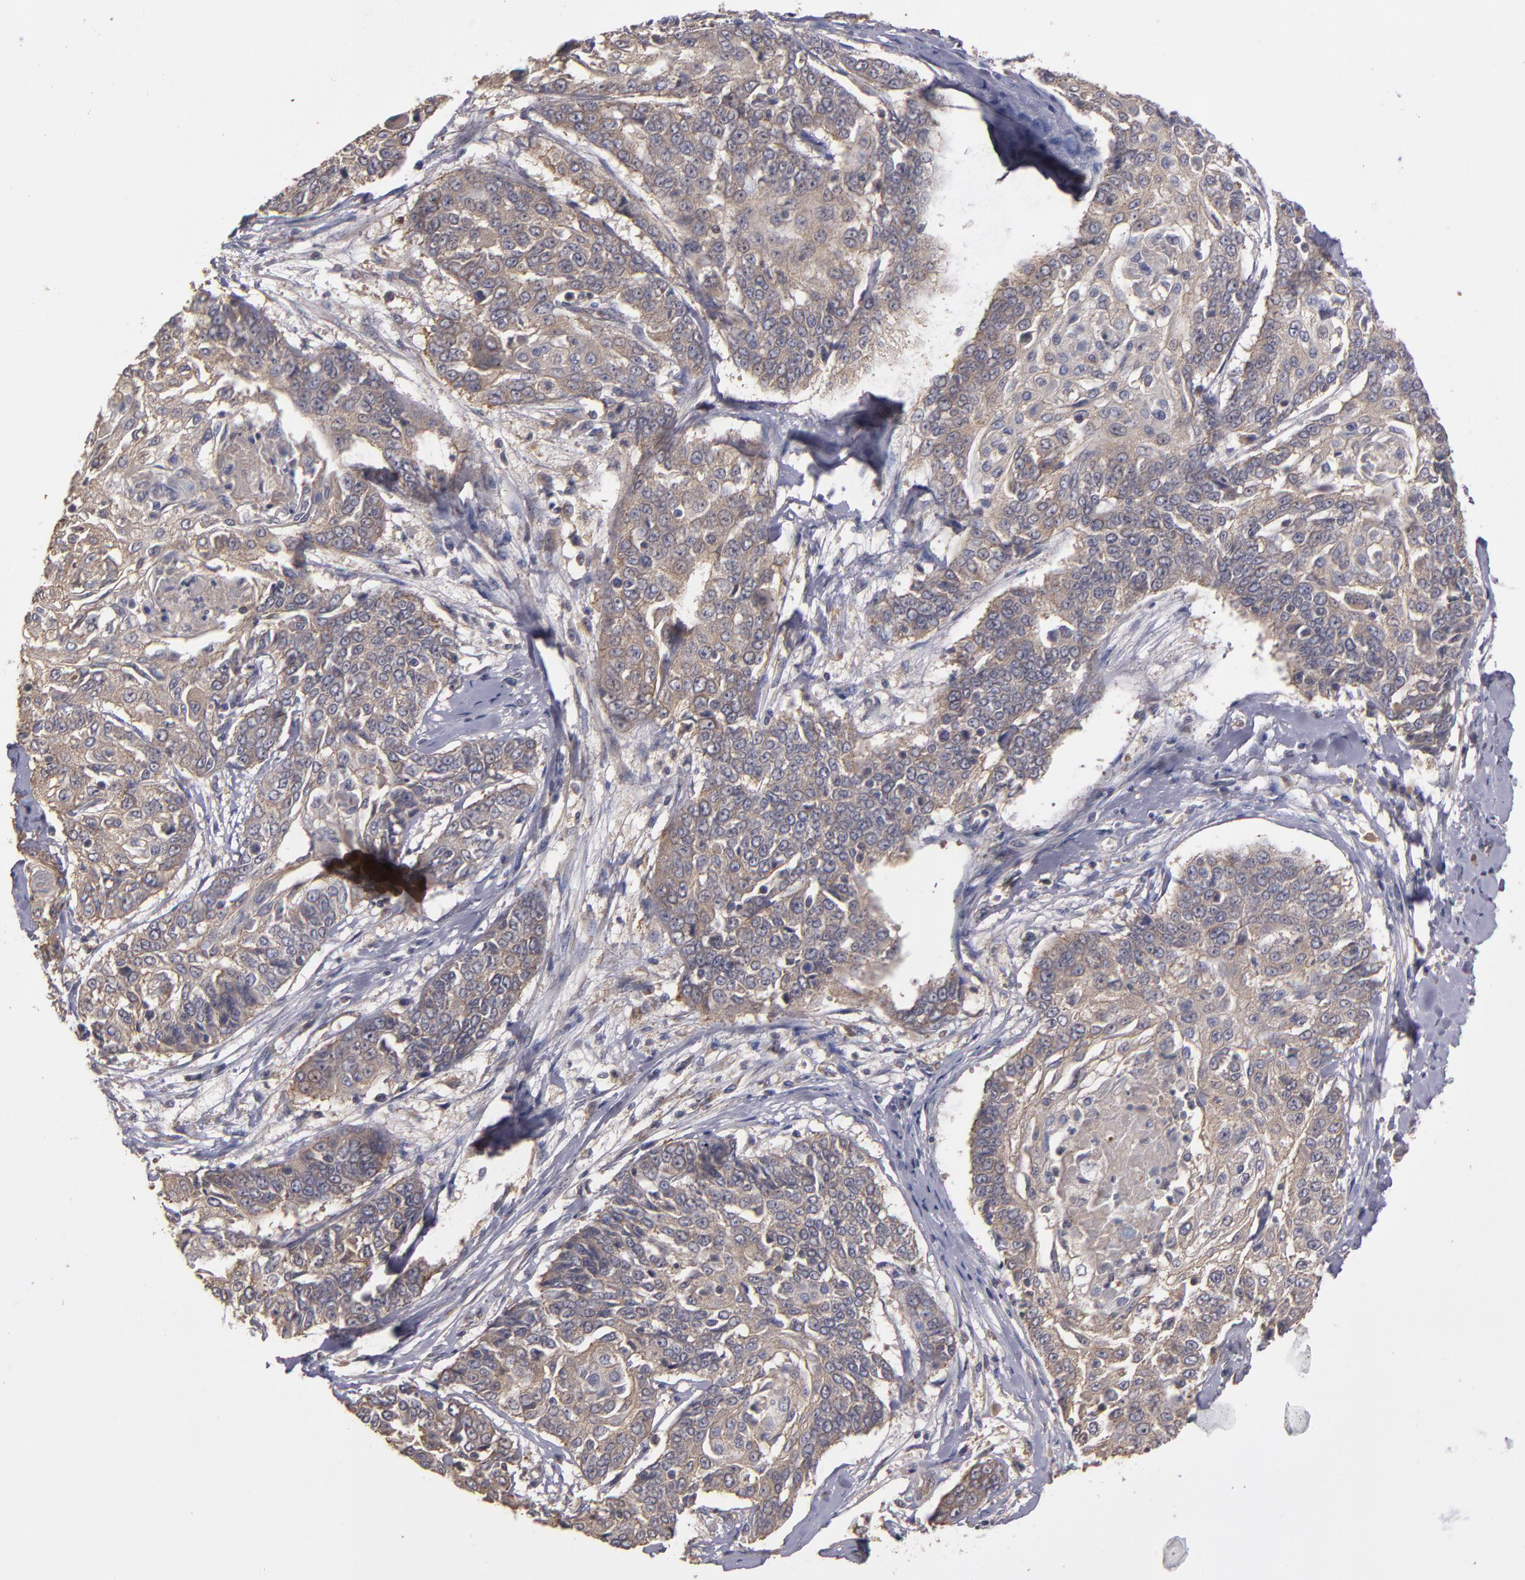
{"staining": {"intensity": "weak", "quantity": ">75%", "location": "cytoplasmic/membranous"}, "tissue": "cervical cancer", "cell_type": "Tumor cells", "image_type": "cancer", "snomed": [{"axis": "morphology", "description": "Squamous cell carcinoma, NOS"}, {"axis": "topography", "description": "Cervix"}], "caption": "Cervical cancer (squamous cell carcinoma) tissue demonstrates weak cytoplasmic/membranous staining in approximately >75% of tumor cells (DAB IHC, brown staining for protein, blue staining for nuclei).", "gene": "CTSO", "patient": {"sex": "female", "age": 64}}